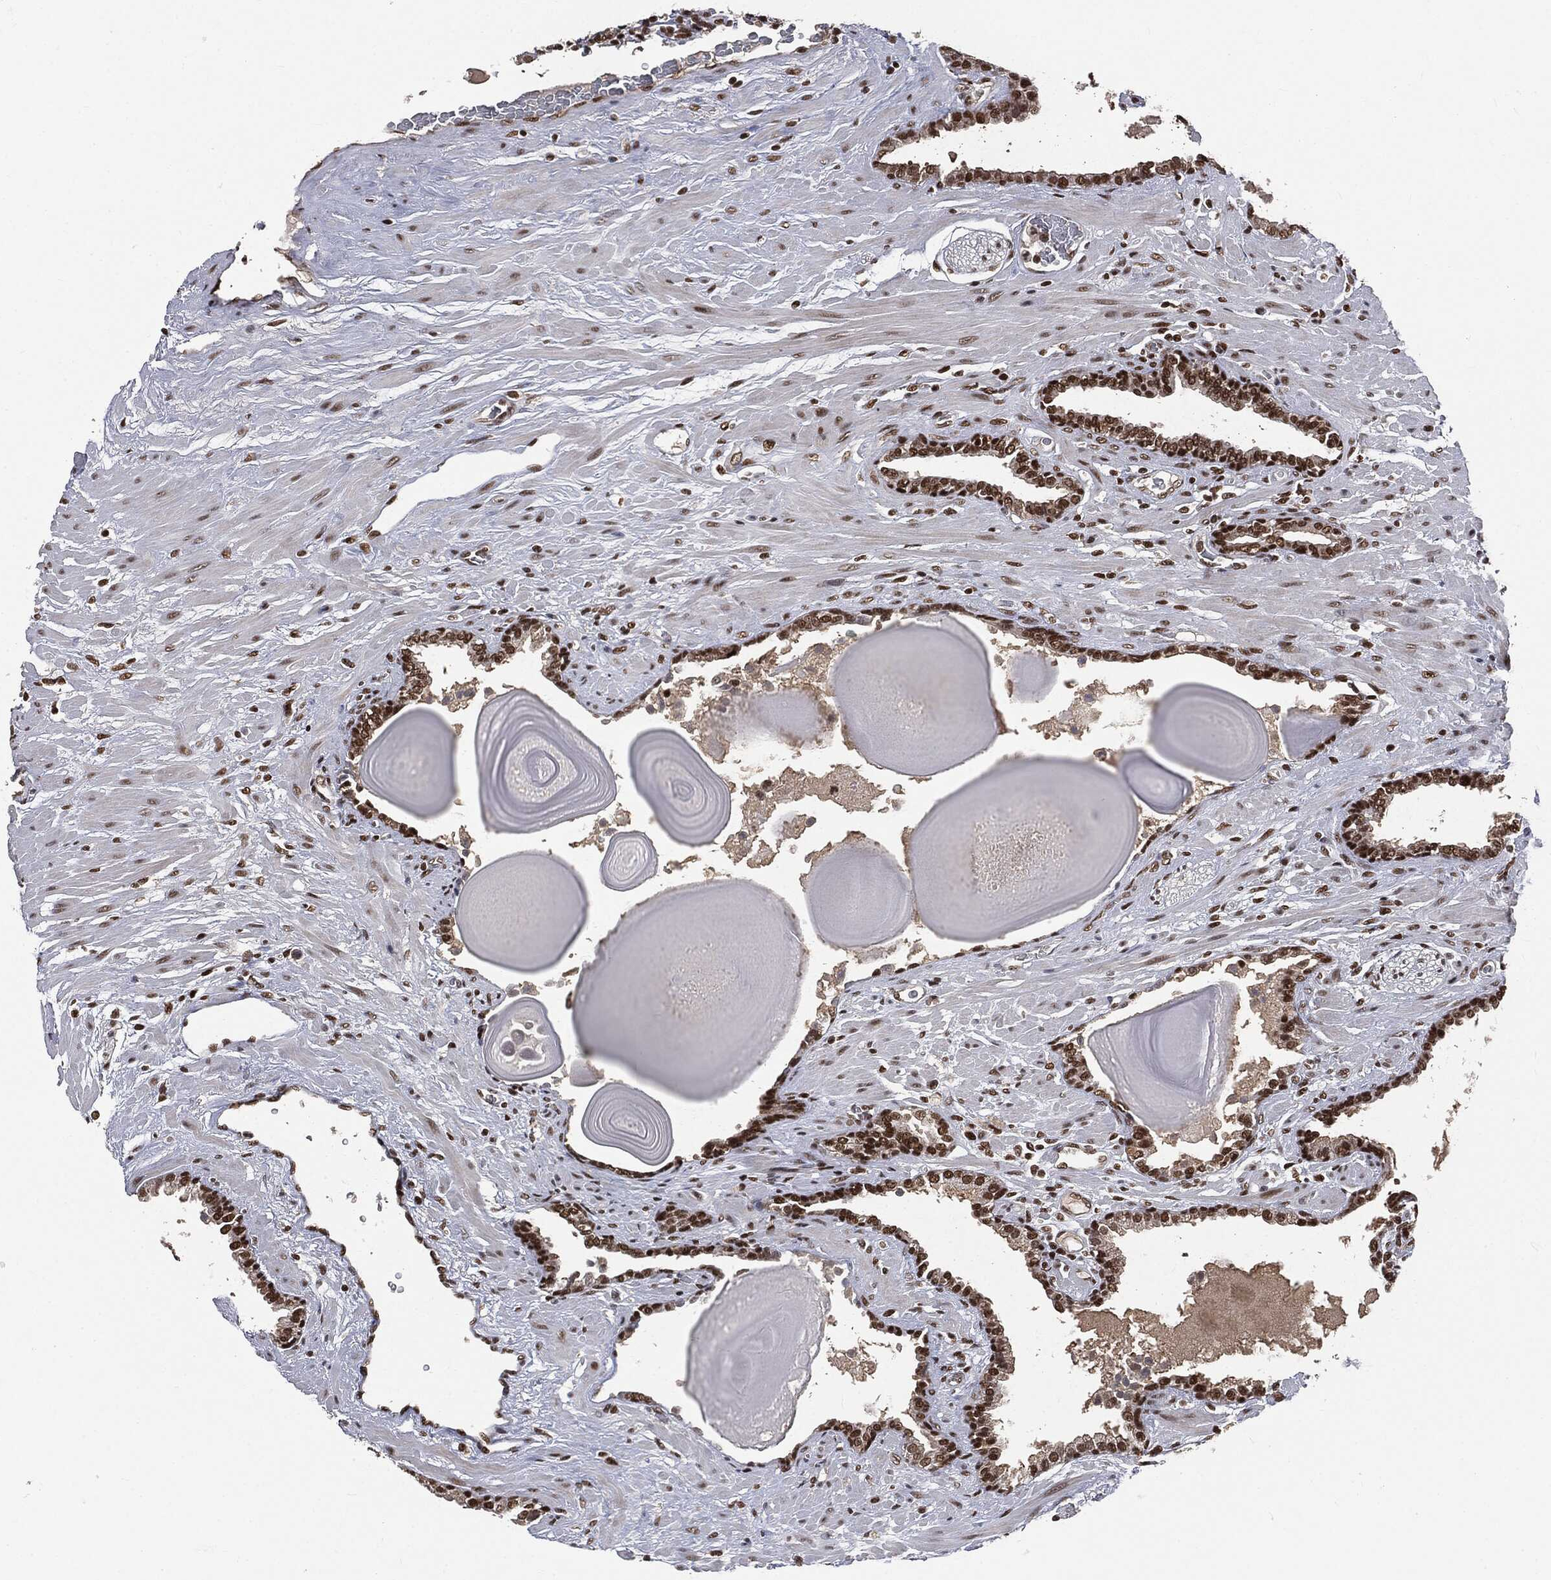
{"staining": {"intensity": "strong", "quantity": ">75%", "location": "nuclear"}, "tissue": "prostate cancer", "cell_type": "Tumor cells", "image_type": "cancer", "snomed": [{"axis": "morphology", "description": "Adenocarcinoma, Low grade"}, {"axis": "topography", "description": "Prostate"}], "caption": "Protein staining of adenocarcinoma (low-grade) (prostate) tissue displays strong nuclear staining in approximately >75% of tumor cells.", "gene": "DPH2", "patient": {"sex": "male", "age": 69}}